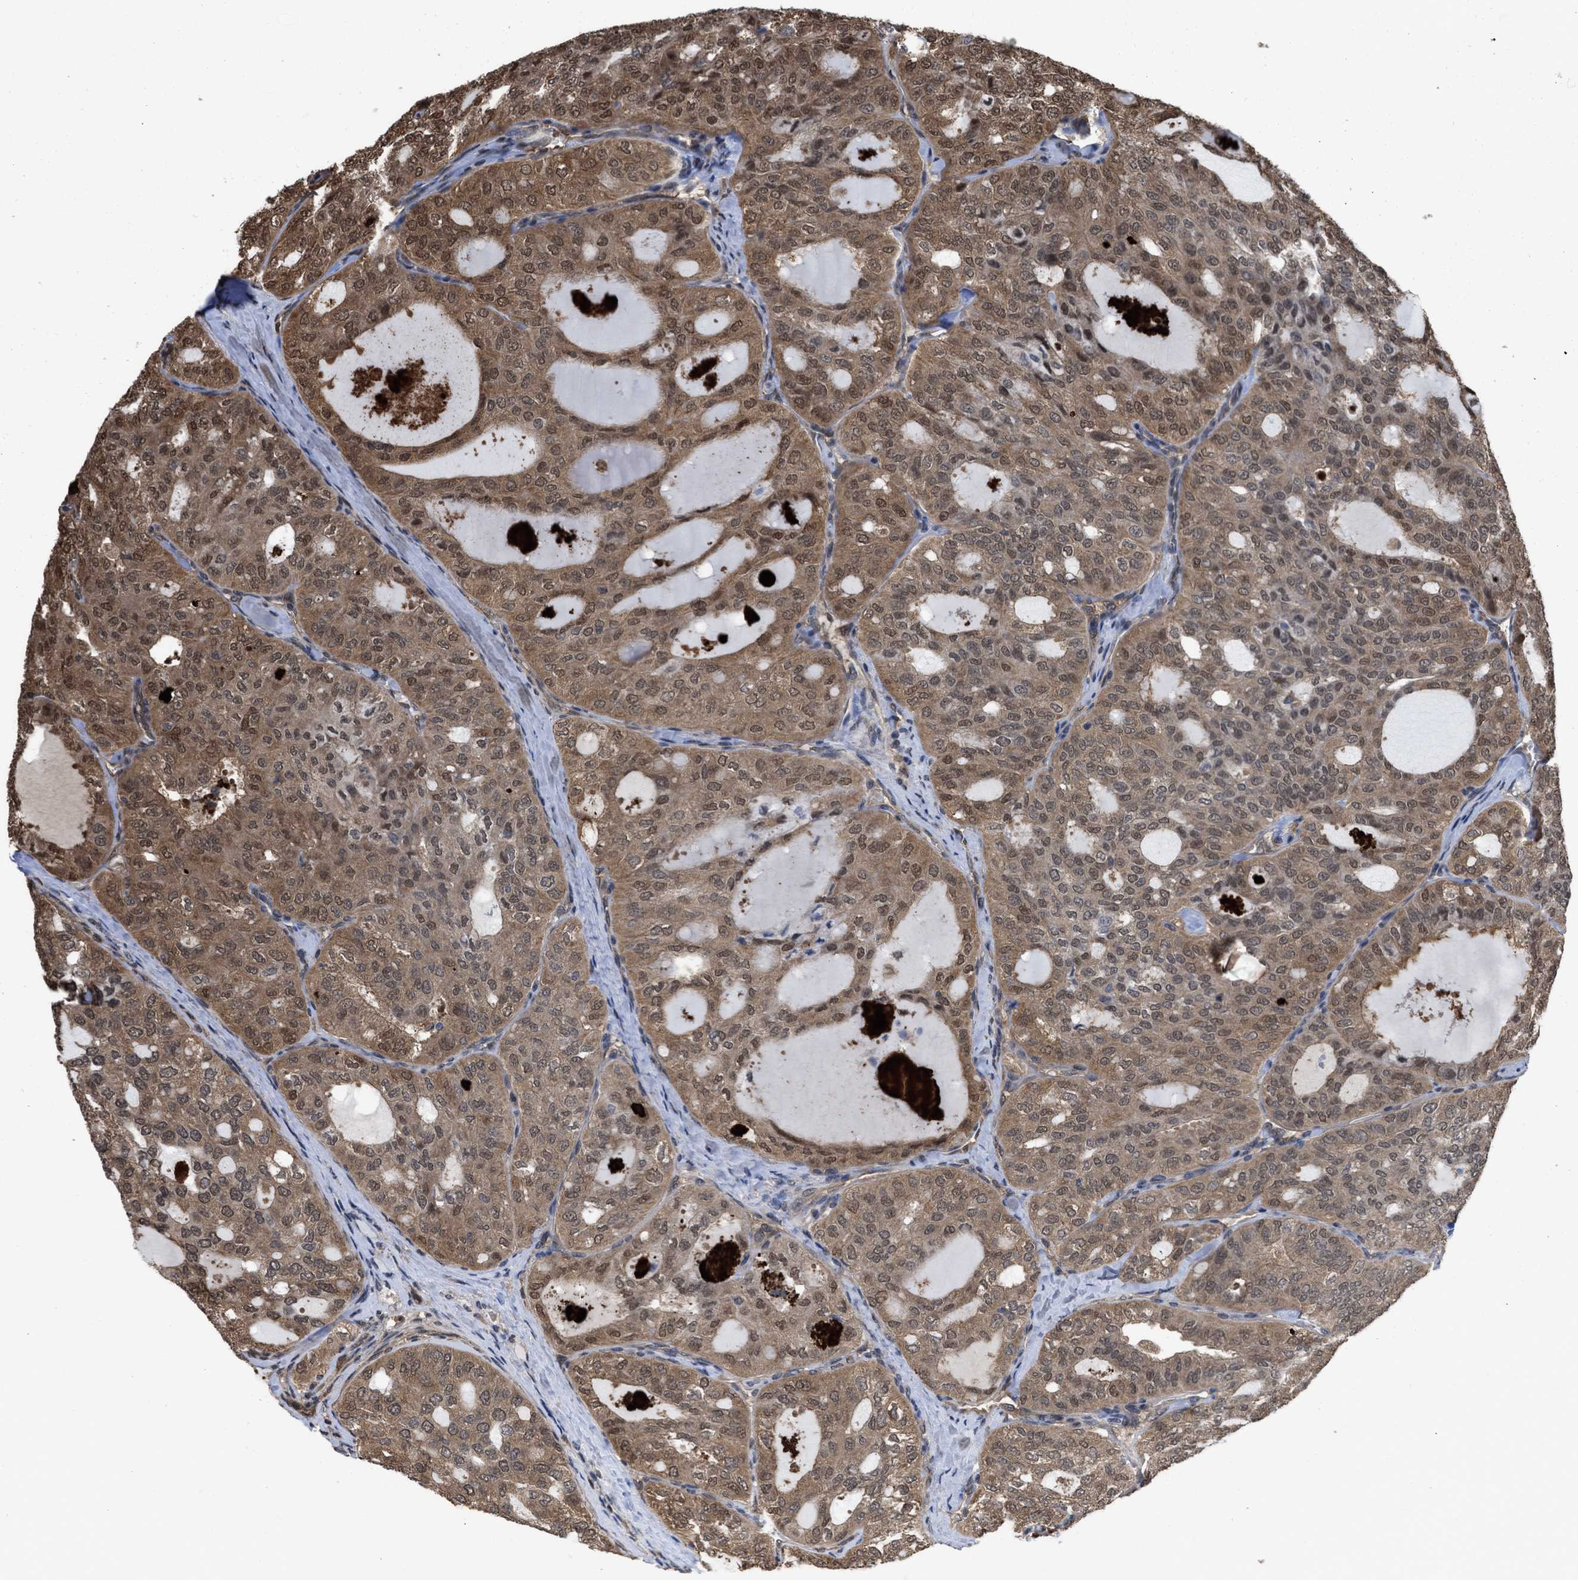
{"staining": {"intensity": "moderate", "quantity": ">75%", "location": "cytoplasmic/membranous,nuclear"}, "tissue": "thyroid cancer", "cell_type": "Tumor cells", "image_type": "cancer", "snomed": [{"axis": "morphology", "description": "Follicular adenoma carcinoma, NOS"}, {"axis": "topography", "description": "Thyroid gland"}], "caption": "A histopathology image of thyroid cancer (follicular adenoma carcinoma) stained for a protein reveals moderate cytoplasmic/membranous and nuclear brown staining in tumor cells. Using DAB (3,3'-diaminobenzidine) (brown) and hematoxylin (blue) stains, captured at high magnification using brightfield microscopy.", "gene": "YWHAG", "patient": {"sex": "male", "age": 75}}